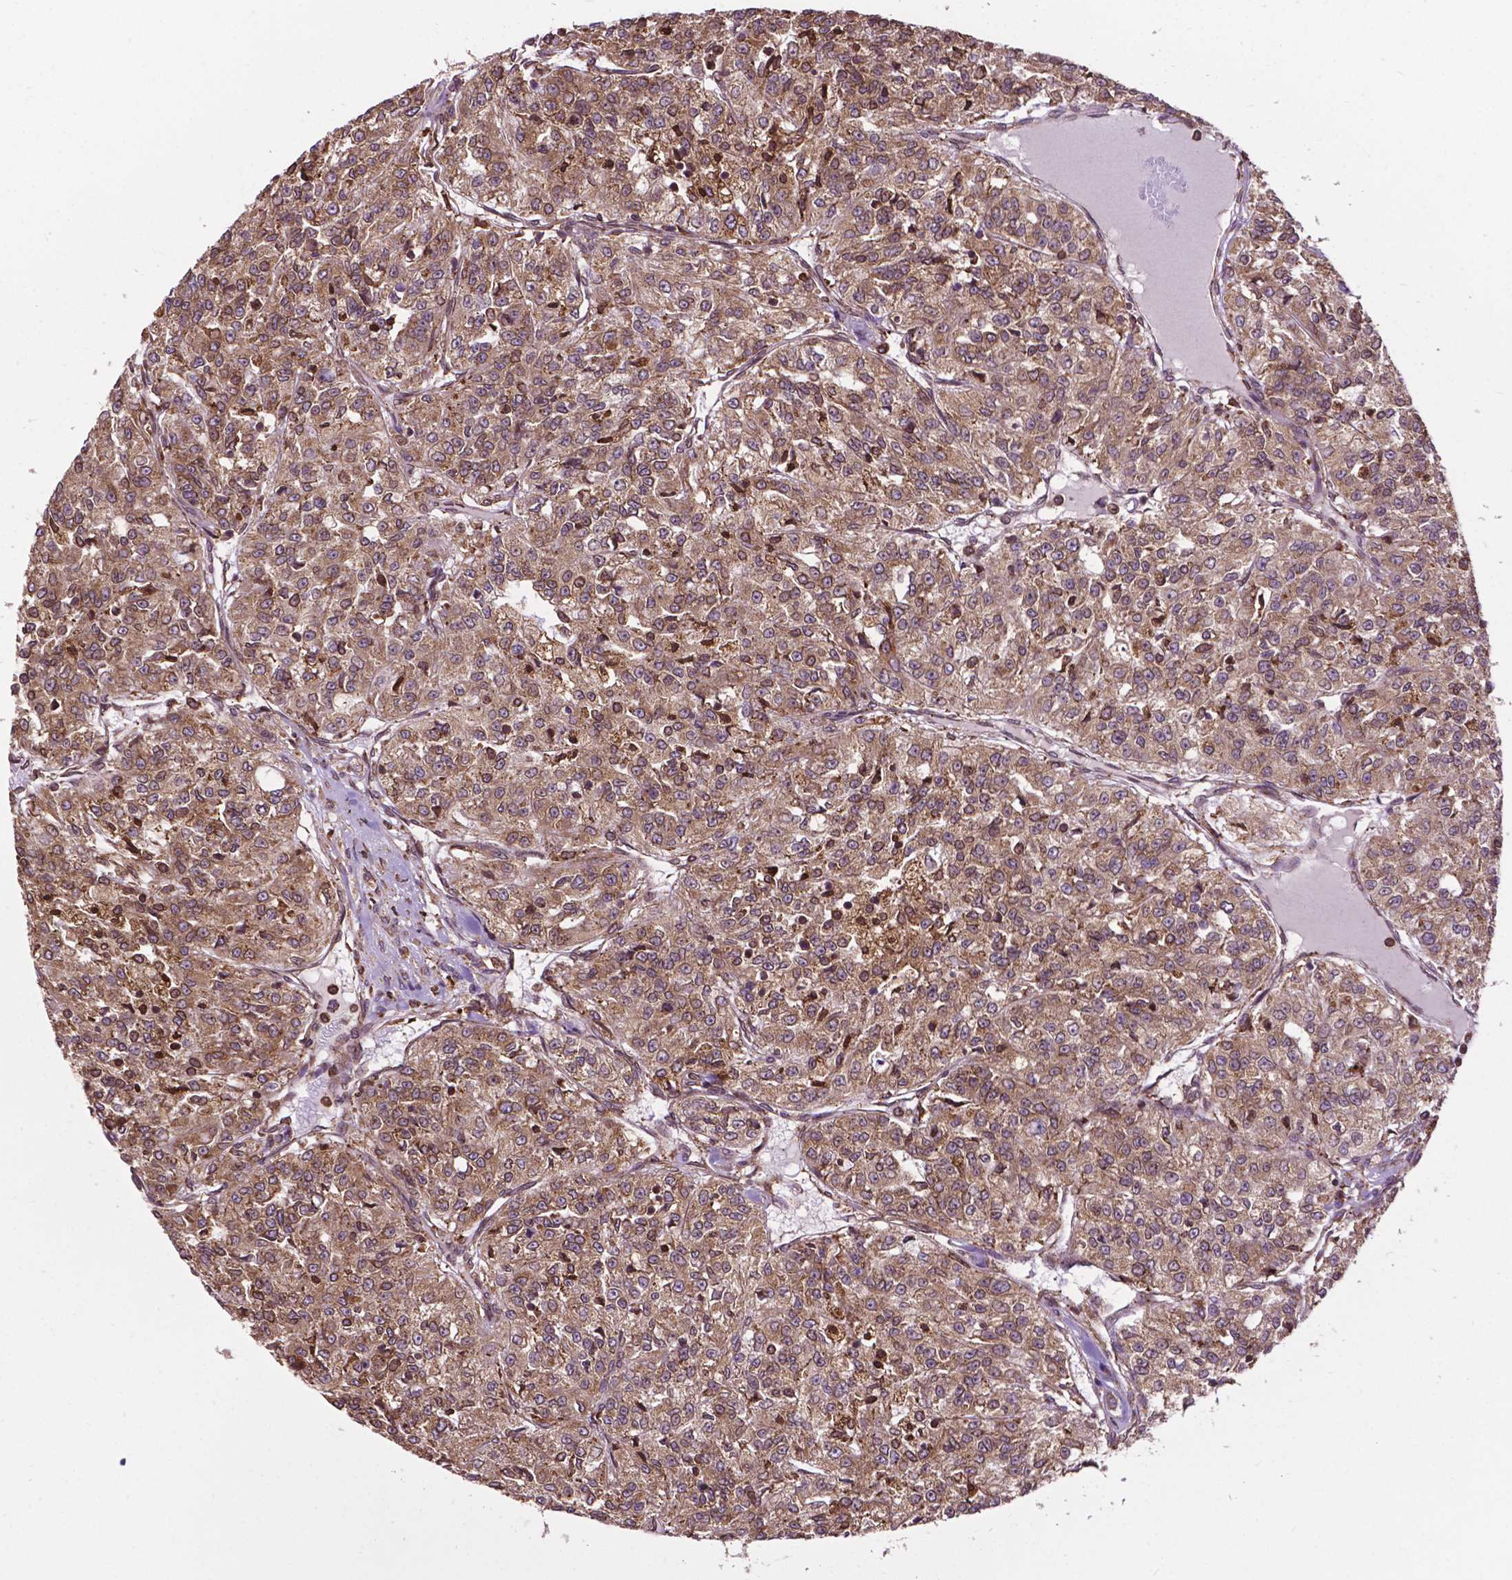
{"staining": {"intensity": "weak", "quantity": ">75%", "location": "cytoplasmic/membranous"}, "tissue": "renal cancer", "cell_type": "Tumor cells", "image_type": "cancer", "snomed": [{"axis": "morphology", "description": "Adenocarcinoma, NOS"}, {"axis": "topography", "description": "Kidney"}], "caption": "Human renal cancer (adenocarcinoma) stained with a brown dye shows weak cytoplasmic/membranous positive expression in approximately >75% of tumor cells.", "gene": "GANAB", "patient": {"sex": "female", "age": 63}}